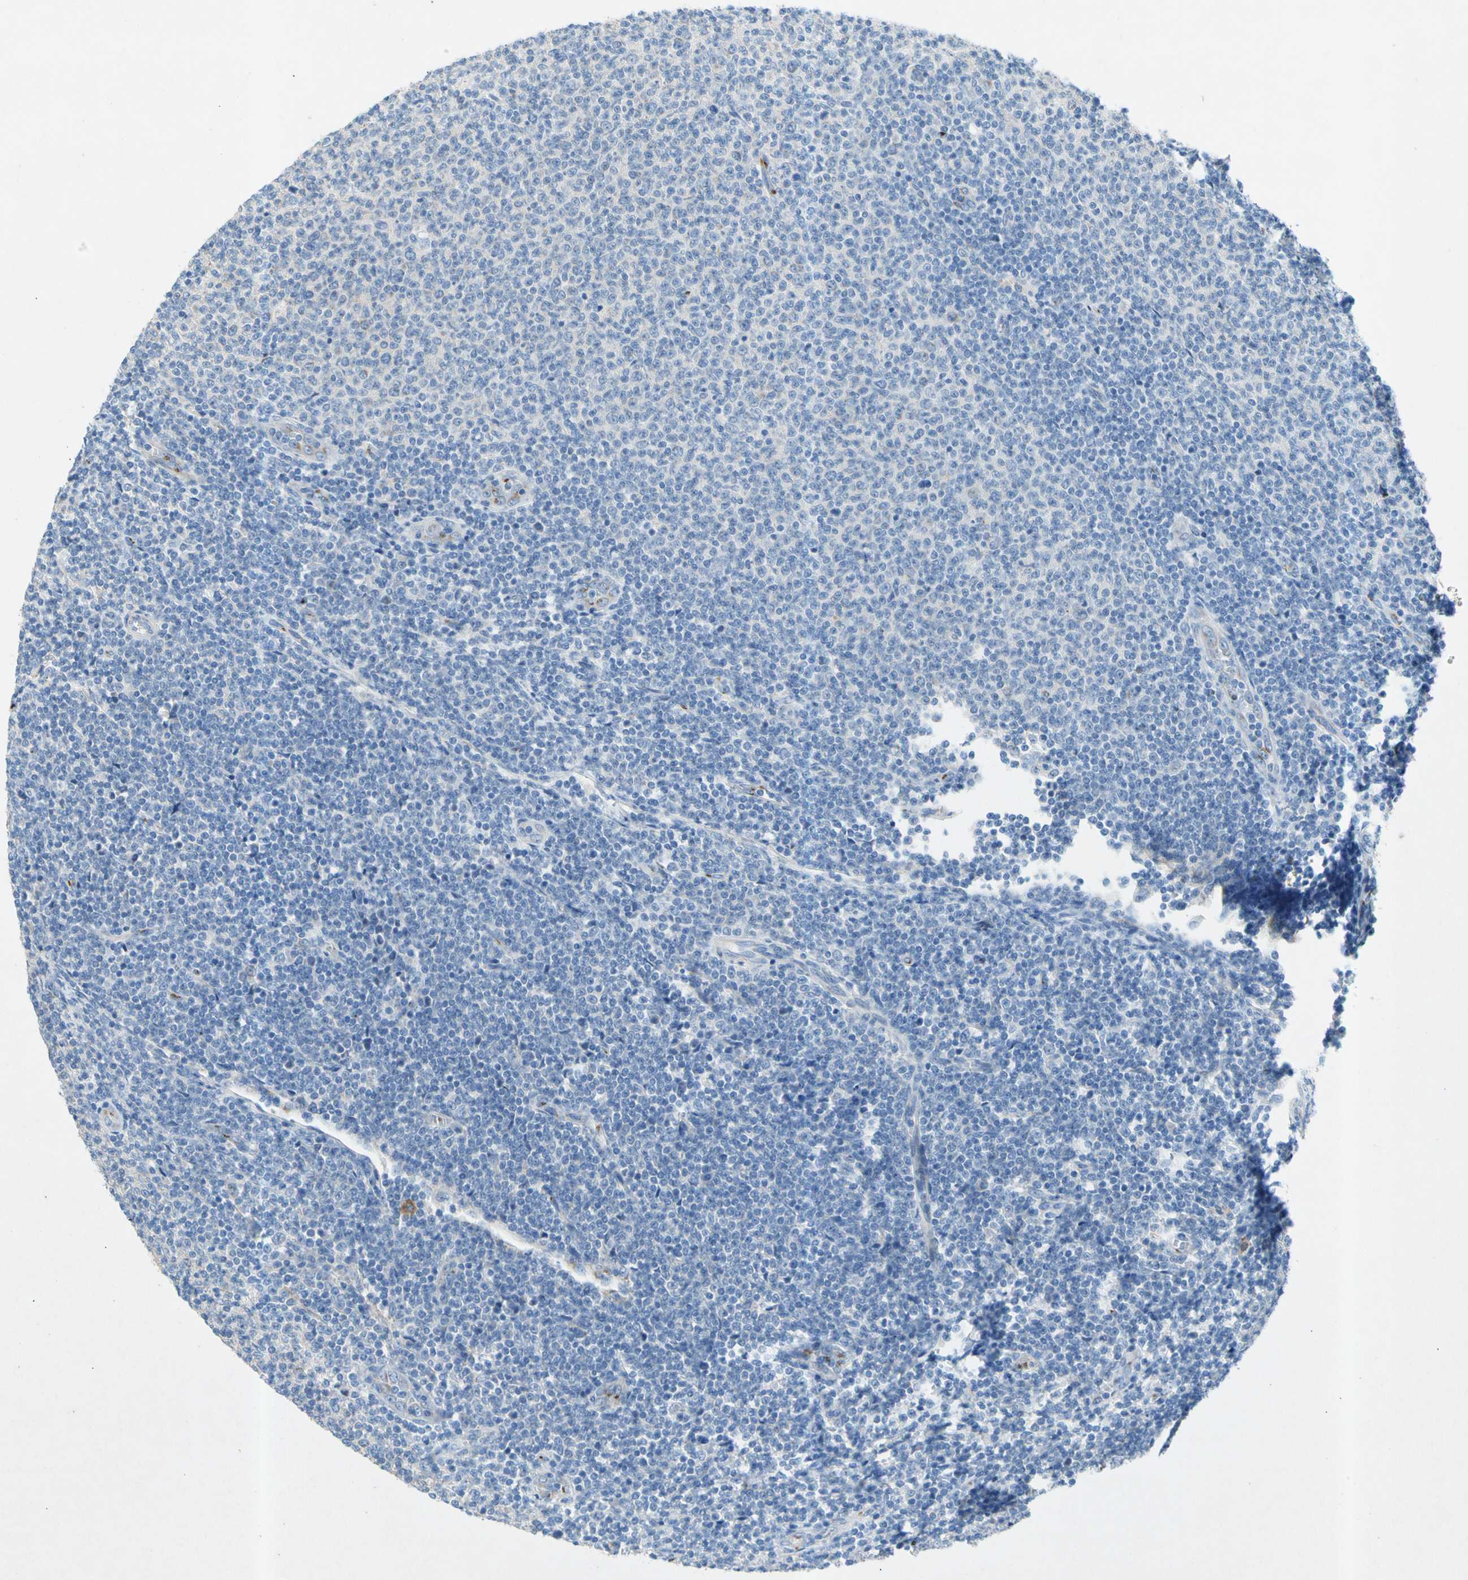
{"staining": {"intensity": "negative", "quantity": "none", "location": "none"}, "tissue": "lymphoma", "cell_type": "Tumor cells", "image_type": "cancer", "snomed": [{"axis": "morphology", "description": "Malignant lymphoma, non-Hodgkin's type, Low grade"}, {"axis": "topography", "description": "Lymph node"}], "caption": "Human lymphoma stained for a protein using IHC demonstrates no positivity in tumor cells.", "gene": "GASK1B", "patient": {"sex": "male", "age": 66}}